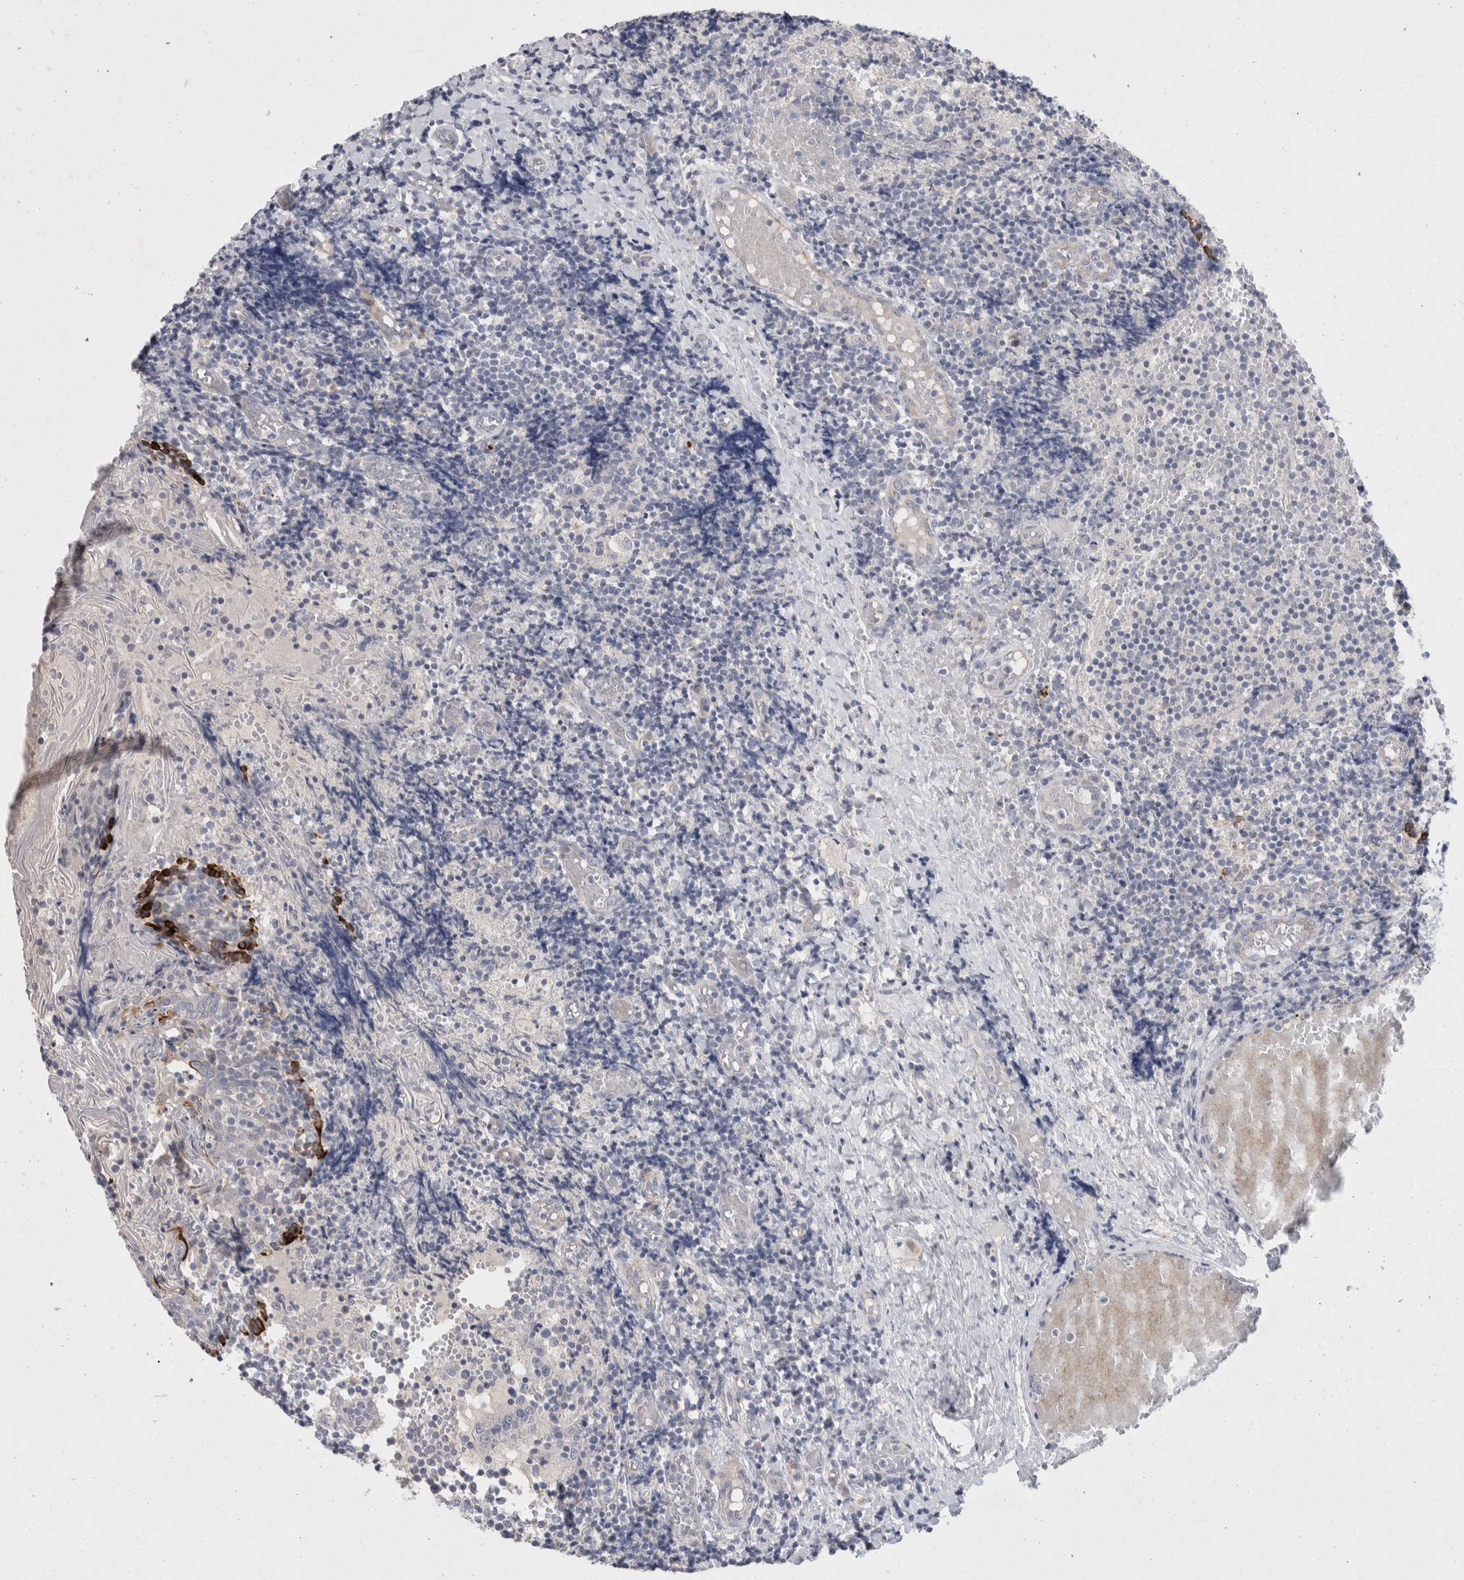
{"staining": {"intensity": "negative", "quantity": "none", "location": "none"}, "tissue": "tonsil", "cell_type": "Germinal center cells", "image_type": "normal", "snomed": [{"axis": "morphology", "description": "Normal tissue, NOS"}, {"axis": "topography", "description": "Tonsil"}], "caption": "Photomicrograph shows no protein staining in germinal center cells of normal tonsil. Brightfield microscopy of immunohistochemistry (IHC) stained with DAB (3,3'-diaminobenzidine) (brown) and hematoxylin (blue), captured at high magnification.", "gene": "GAA", "patient": {"sex": "female", "age": 19}}